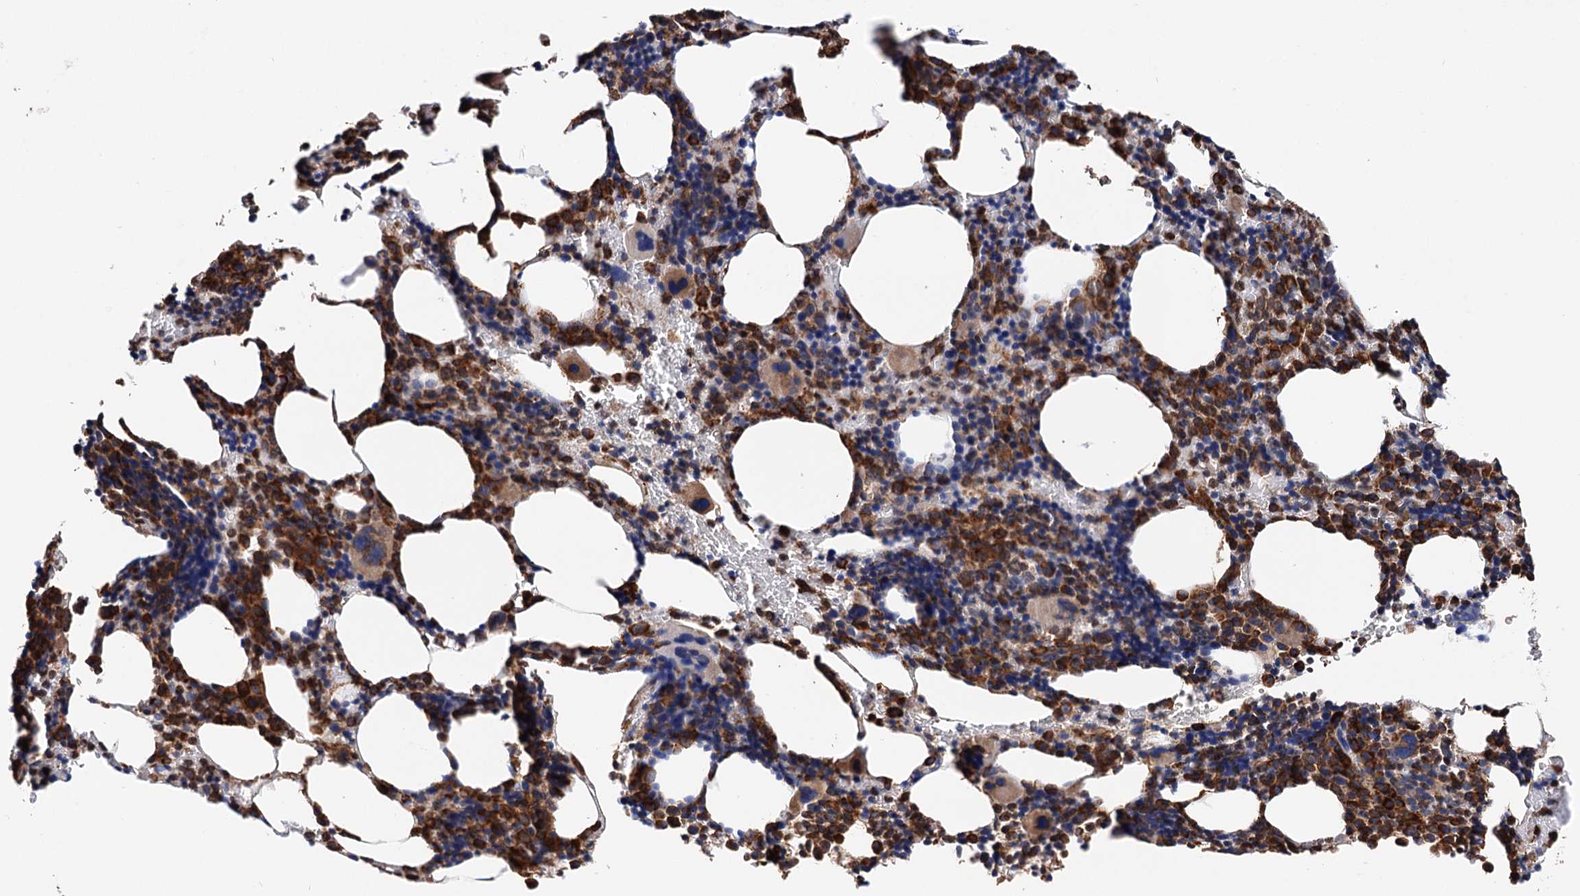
{"staining": {"intensity": "strong", "quantity": ">75%", "location": "cytoplasmic/membranous"}, "tissue": "bone marrow", "cell_type": "Hematopoietic cells", "image_type": "normal", "snomed": [{"axis": "morphology", "description": "Normal tissue, NOS"}, {"axis": "topography", "description": "Bone marrow"}], "caption": "Protein positivity by immunohistochemistry shows strong cytoplasmic/membranous positivity in approximately >75% of hematopoietic cells in unremarkable bone marrow.", "gene": "ERP29", "patient": {"sex": "male", "age": 62}}